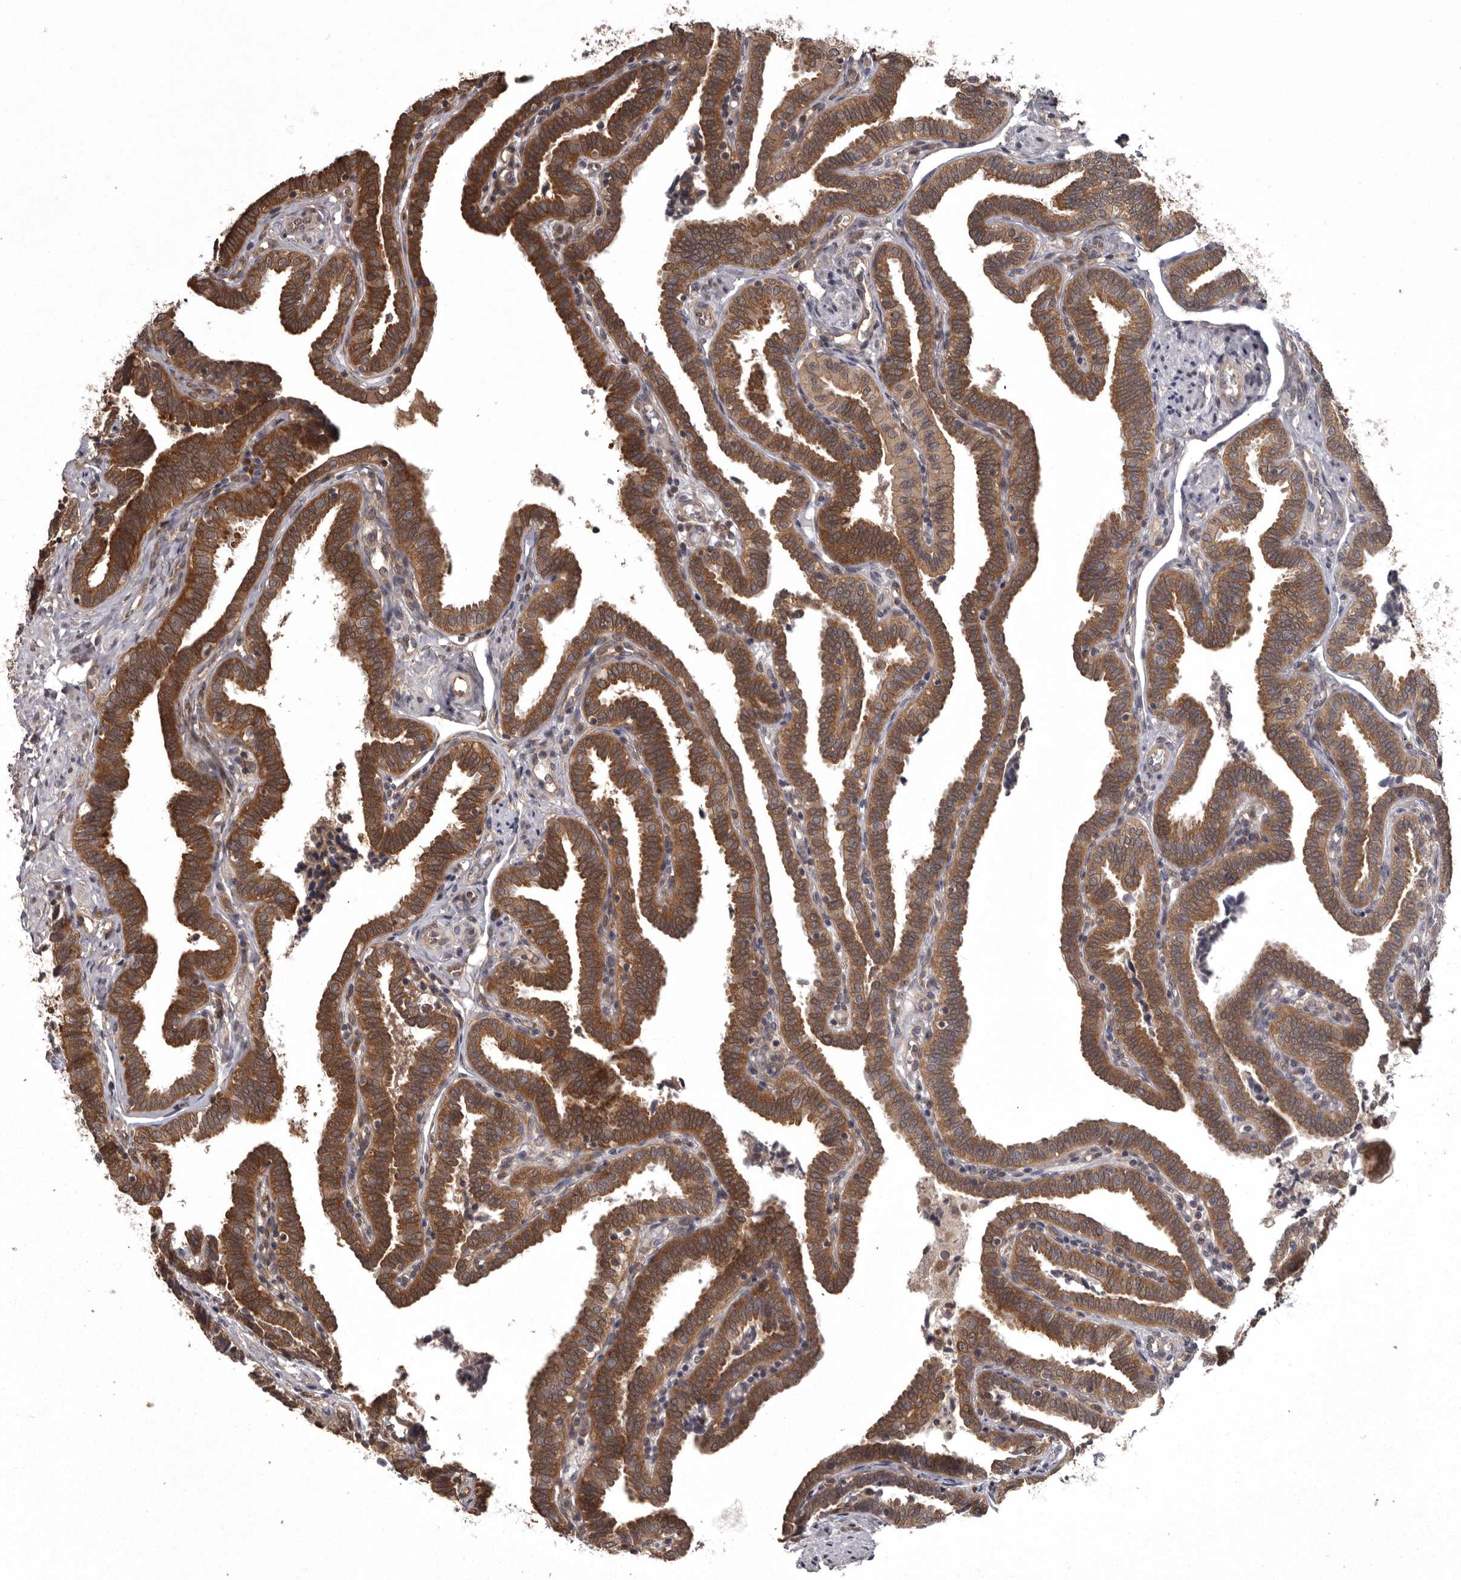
{"staining": {"intensity": "strong", "quantity": ">75%", "location": "cytoplasmic/membranous"}, "tissue": "fallopian tube", "cell_type": "Glandular cells", "image_type": "normal", "snomed": [{"axis": "morphology", "description": "Normal tissue, NOS"}, {"axis": "topography", "description": "Fallopian tube"}], "caption": "Unremarkable fallopian tube shows strong cytoplasmic/membranous positivity in approximately >75% of glandular cells, visualized by immunohistochemistry. Using DAB (3,3'-diaminobenzidine) (brown) and hematoxylin (blue) stains, captured at high magnification using brightfield microscopy.", "gene": "DARS1", "patient": {"sex": "female", "age": 39}}